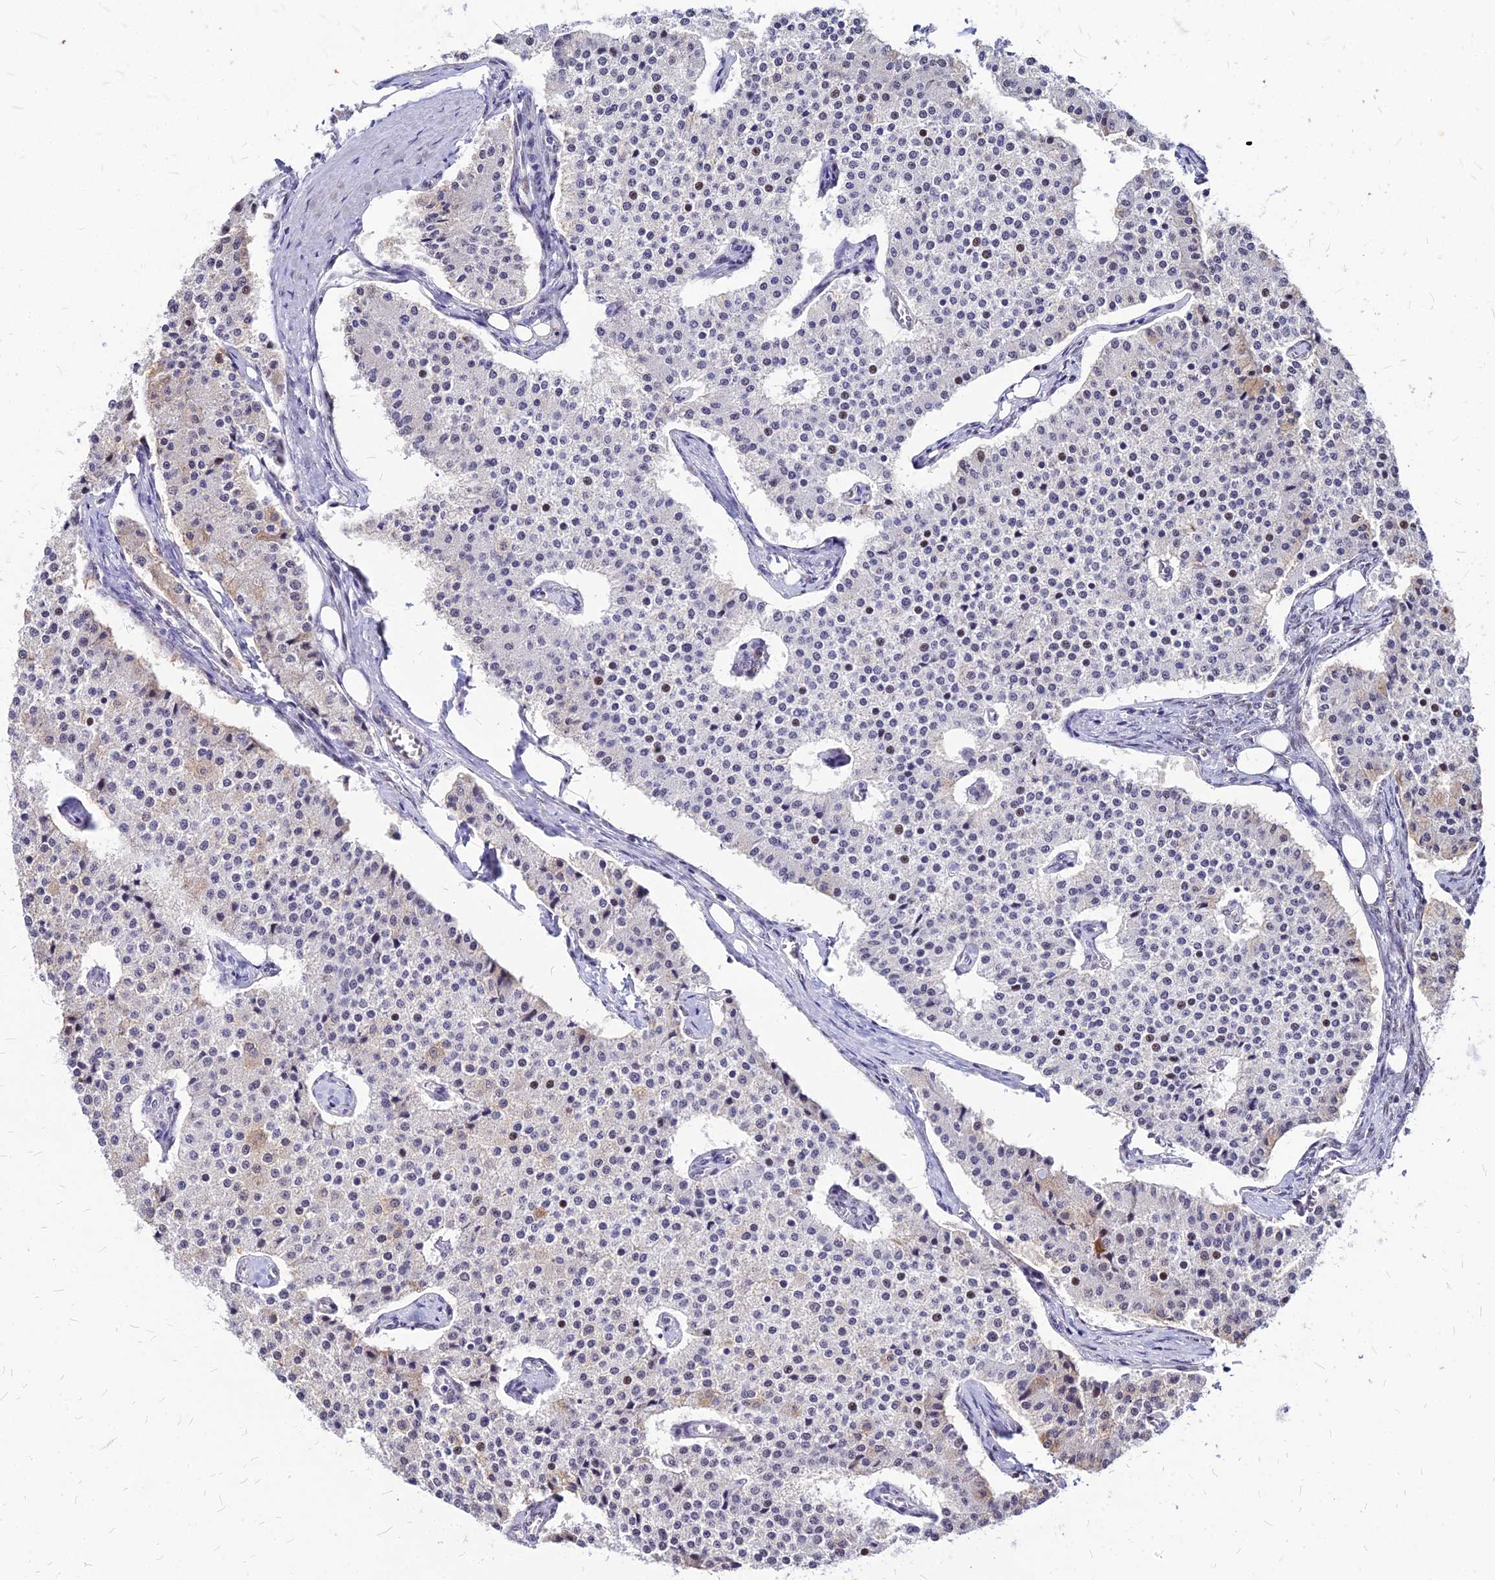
{"staining": {"intensity": "moderate", "quantity": "<25%", "location": "nuclear"}, "tissue": "carcinoid", "cell_type": "Tumor cells", "image_type": "cancer", "snomed": [{"axis": "morphology", "description": "Carcinoid, malignant, NOS"}, {"axis": "topography", "description": "Colon"}], "caption": "This histopathology image demonstrates carcinoid (malignant) stained with immunohistochemistry to label a protein in brown. The nuclear of tumor cells show moderate positivity for the protein. Nuclei are counter-stained blue.", "gene": "FDX2", "patient": {"sex": "female", "age": 52}}